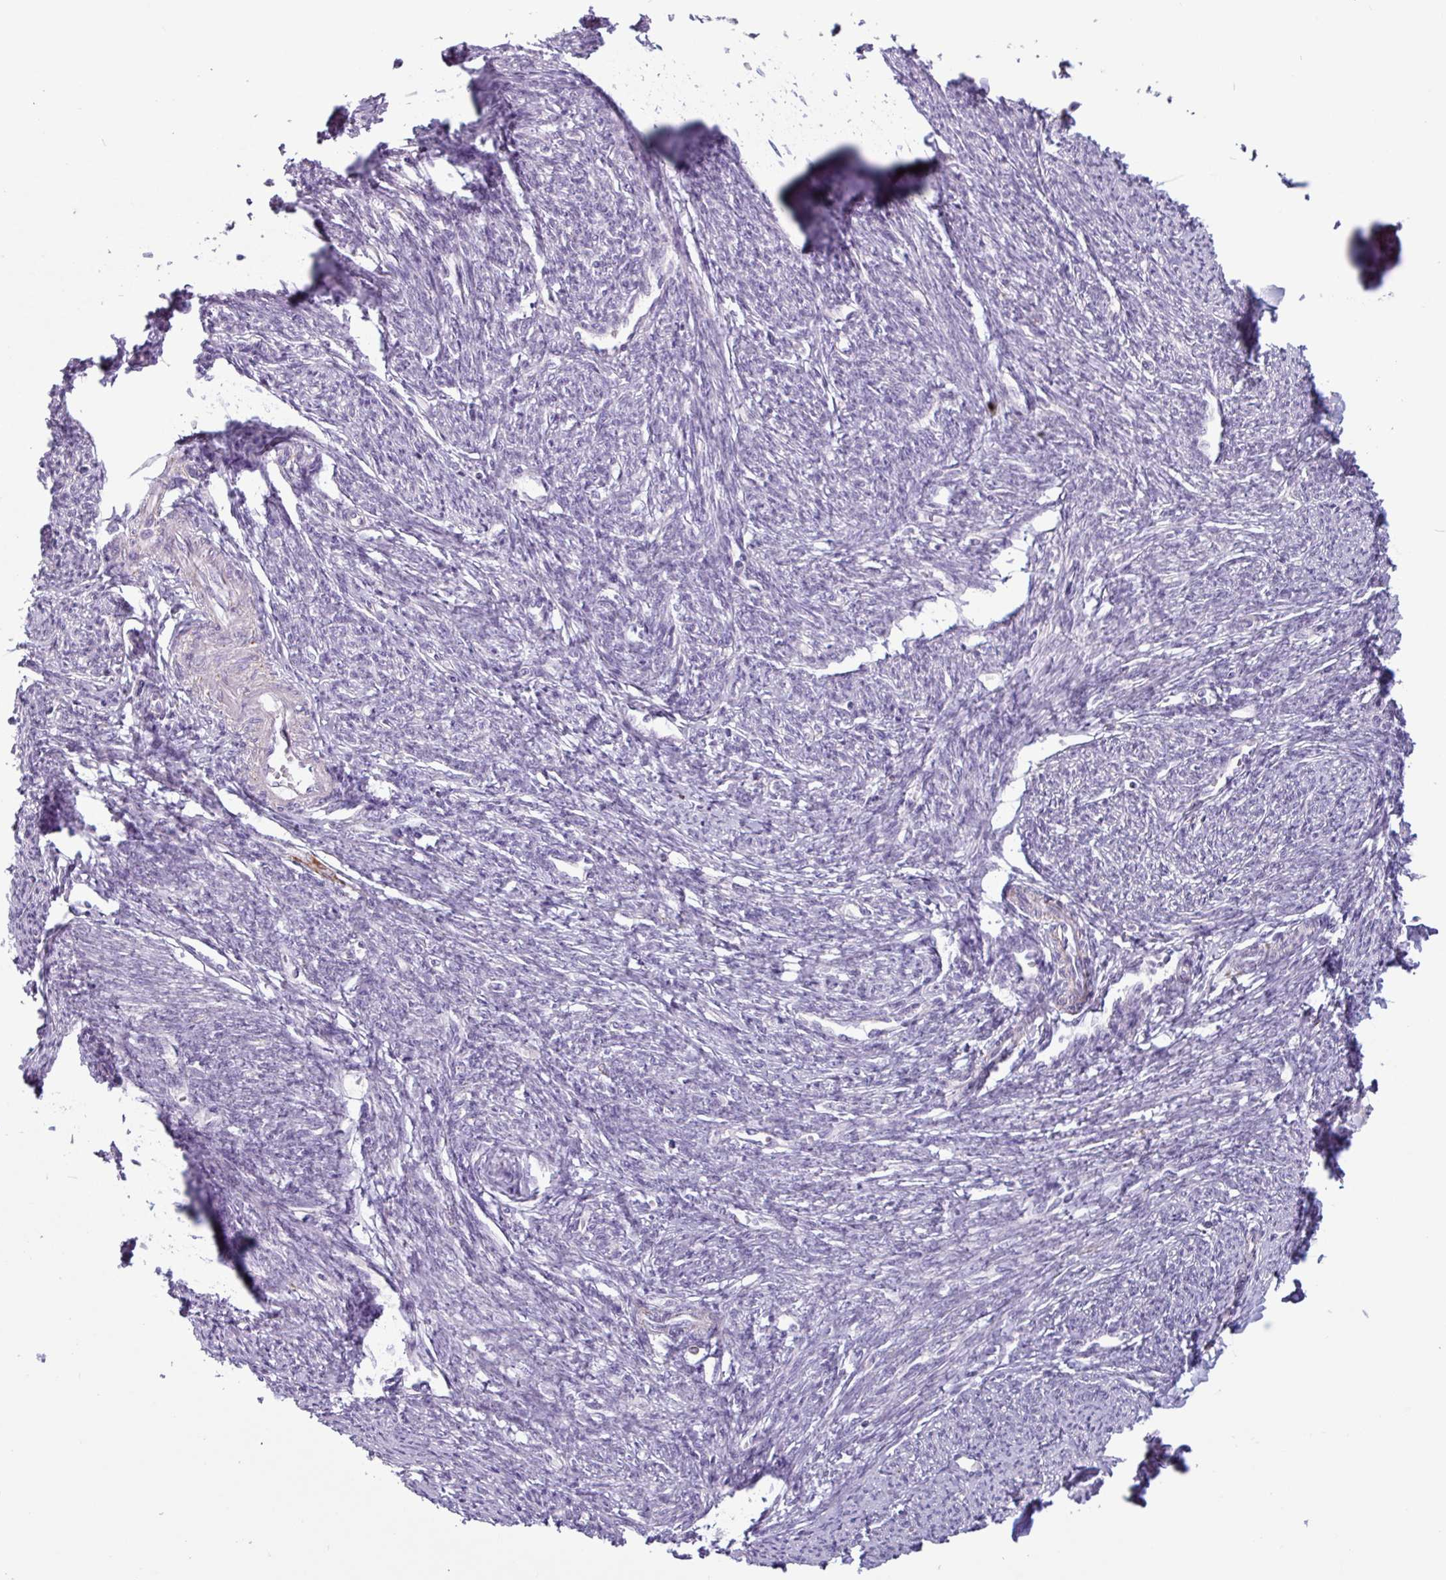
{"staining": {"intensity": "negative", "quantity": "none", "location": "none"}, "tissue": "smooth muscle", "cell_type": "Smooth muscle cells", "image_type": "normal", "snomed": [{"axis": "morphology", "description": "Normal tissue, NOS"}, {"axis": "topography", "description": "Smooth muscle"}, {"axis": "topography", "description": "Fallopian tube"}], "caption": "High power microscopy micrograph of an IHC histopathology image of normal smooth muscle, revealing no significant positivity in smooth muscle cells.", "gene": "CAMK1", "patient": {"sex": "female", "age": 59}}